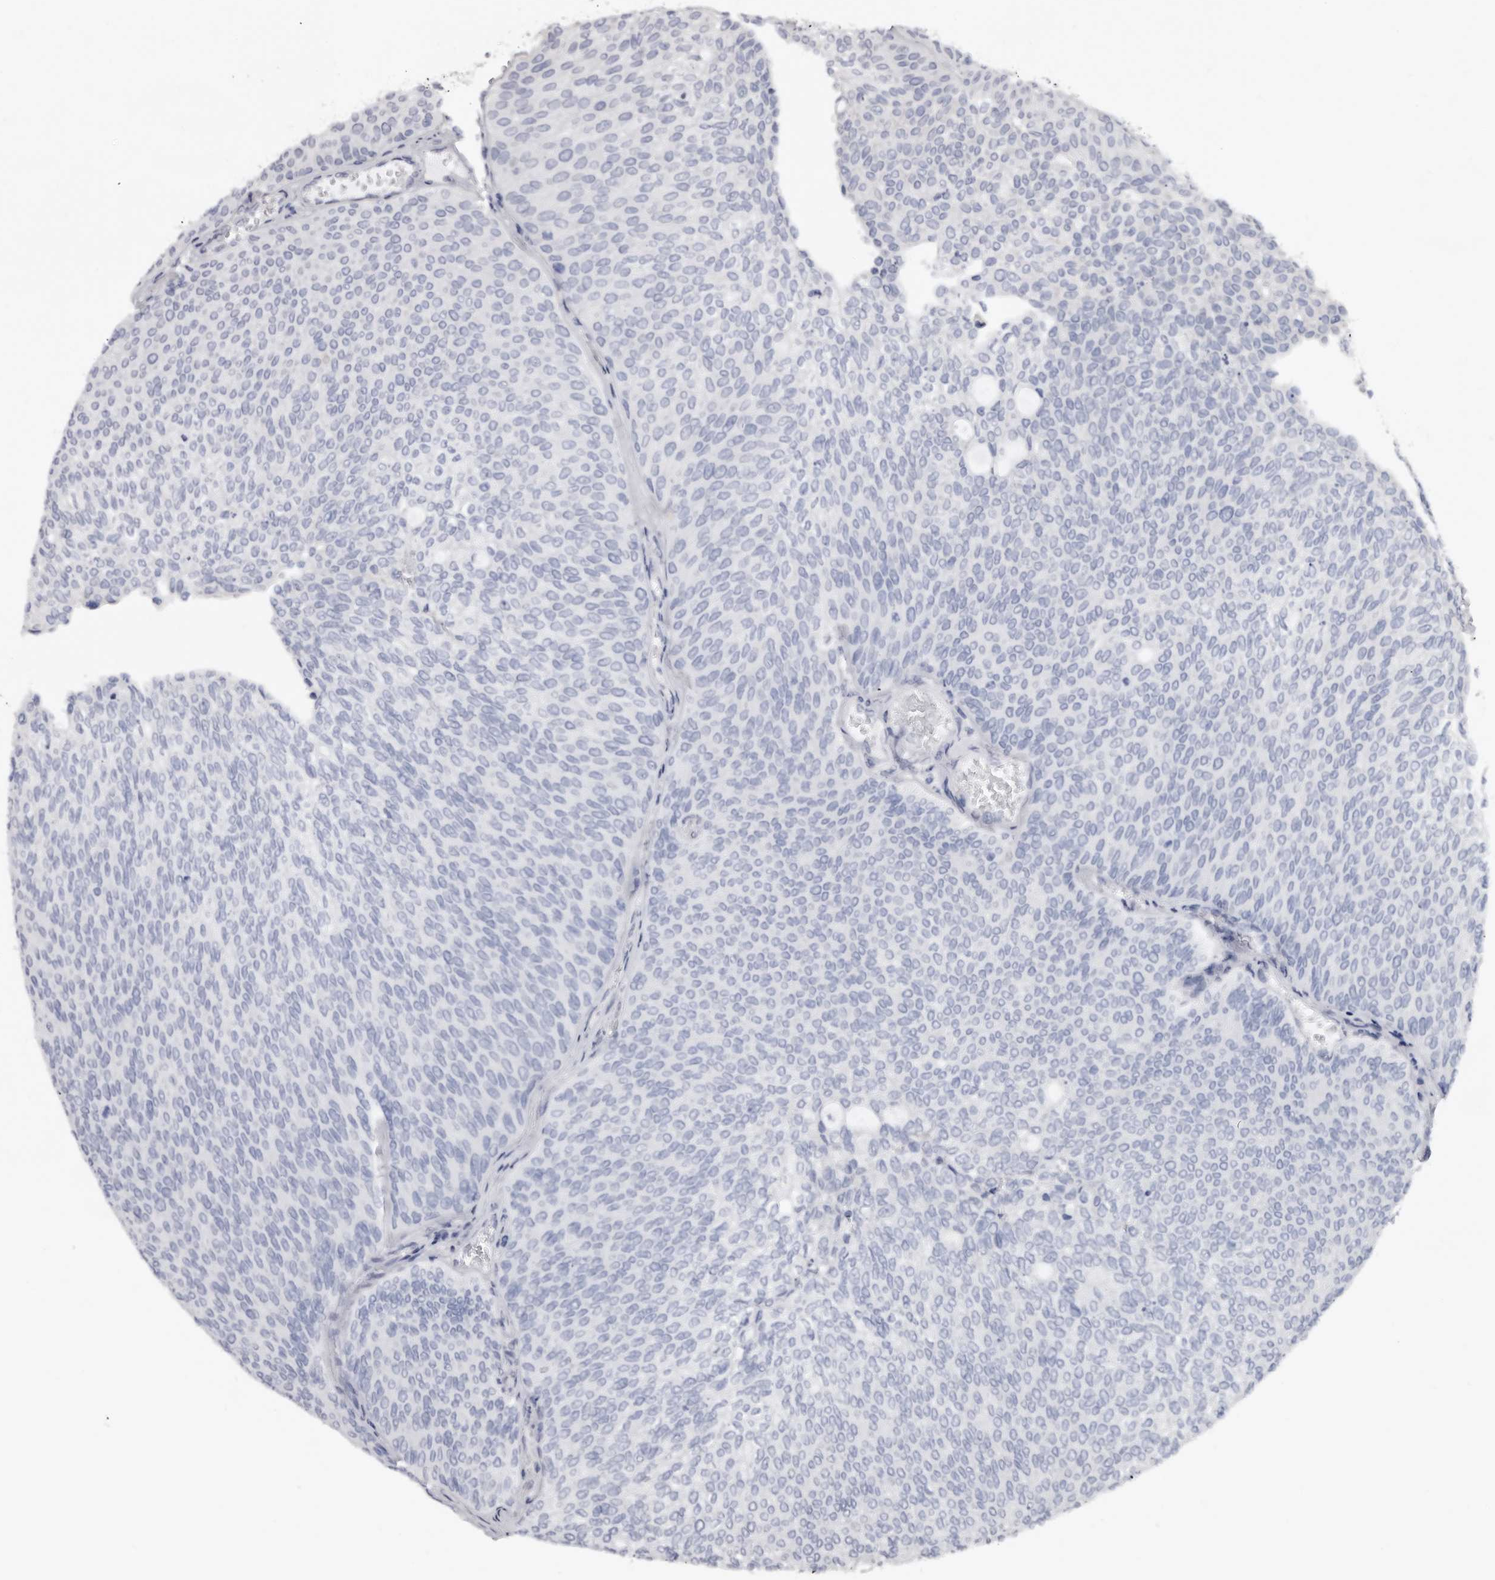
{"staining": {"intensity": "negative", "quantity": "none", "location": "none"}, "tissue": "urothelial cancer", "cell_type": "Tumor cells", "image_type": "cancer", "snomed": [{"axis": "morphology", "description": "Urothelial carcinoma, Low grade"}, {"axis": "topography", "description": "Urinary bladder"}], "caption": "DAB immunohistochemical staining of urothelial cancer reveals no significant expression in tumor cells.", "gene": "KHDRBS2", "patient": {"sex": "female", "age": 79}}